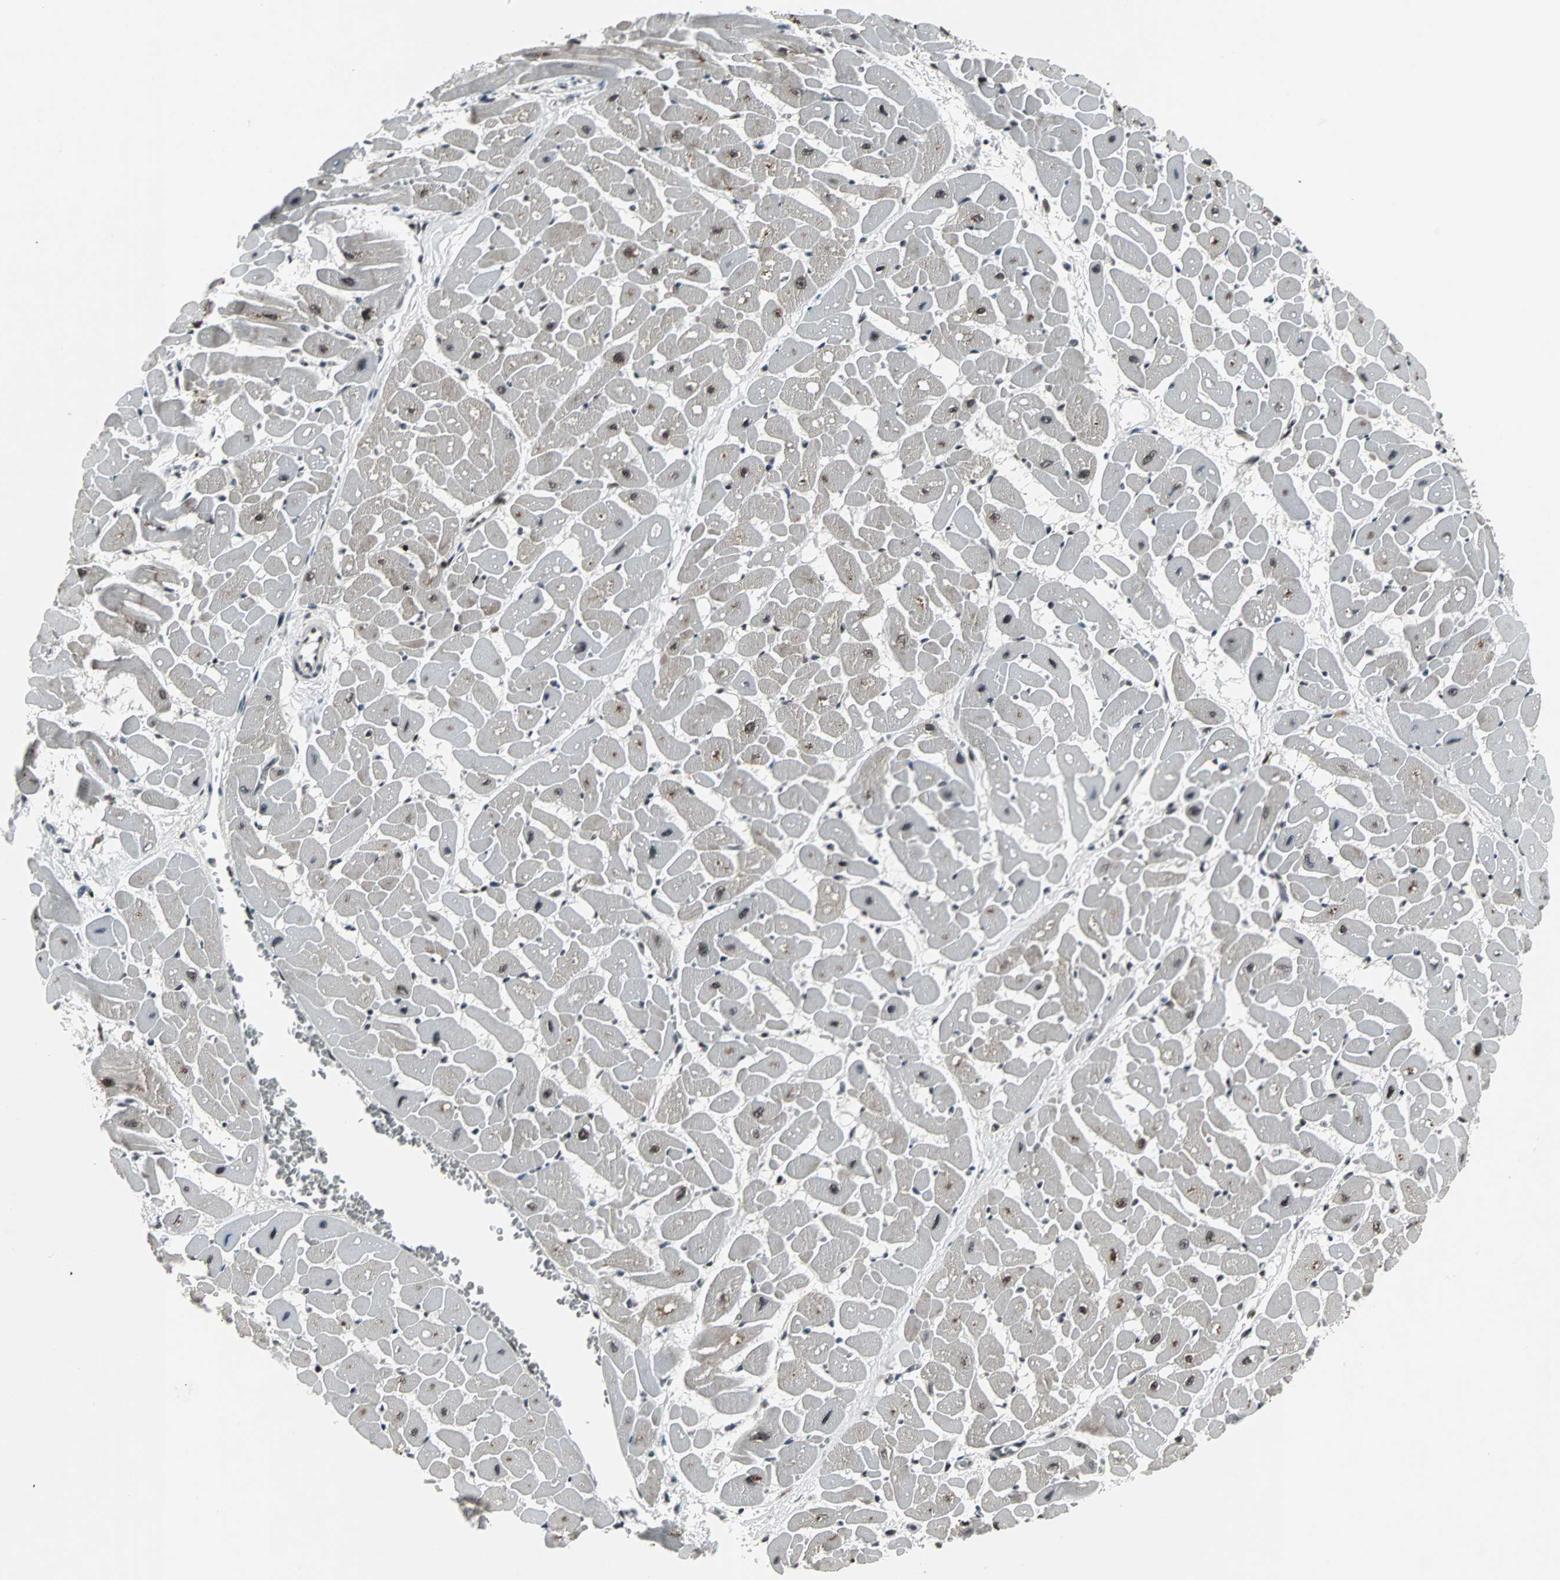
{"staining": {"intensity": "moderate", "quantity": "<25%", "location": "cytoplasmic/membranous"}, "tissue": "heart muscle", "cell_type": "Cardiomyocytes", "image_type": "normal", "snomed": [{"axis": "morphology", "description": "Normal tissue, NOS"}, {"axis": "topography", "description": "Heart"}], "caption": "Protein staining reveals moderate cytoplasmic/membranous expression in about <25% of cardiomyocytes in normal heart muscle.", "gene": "PNKP", "patient": {"sex": "male", "age": 45}}